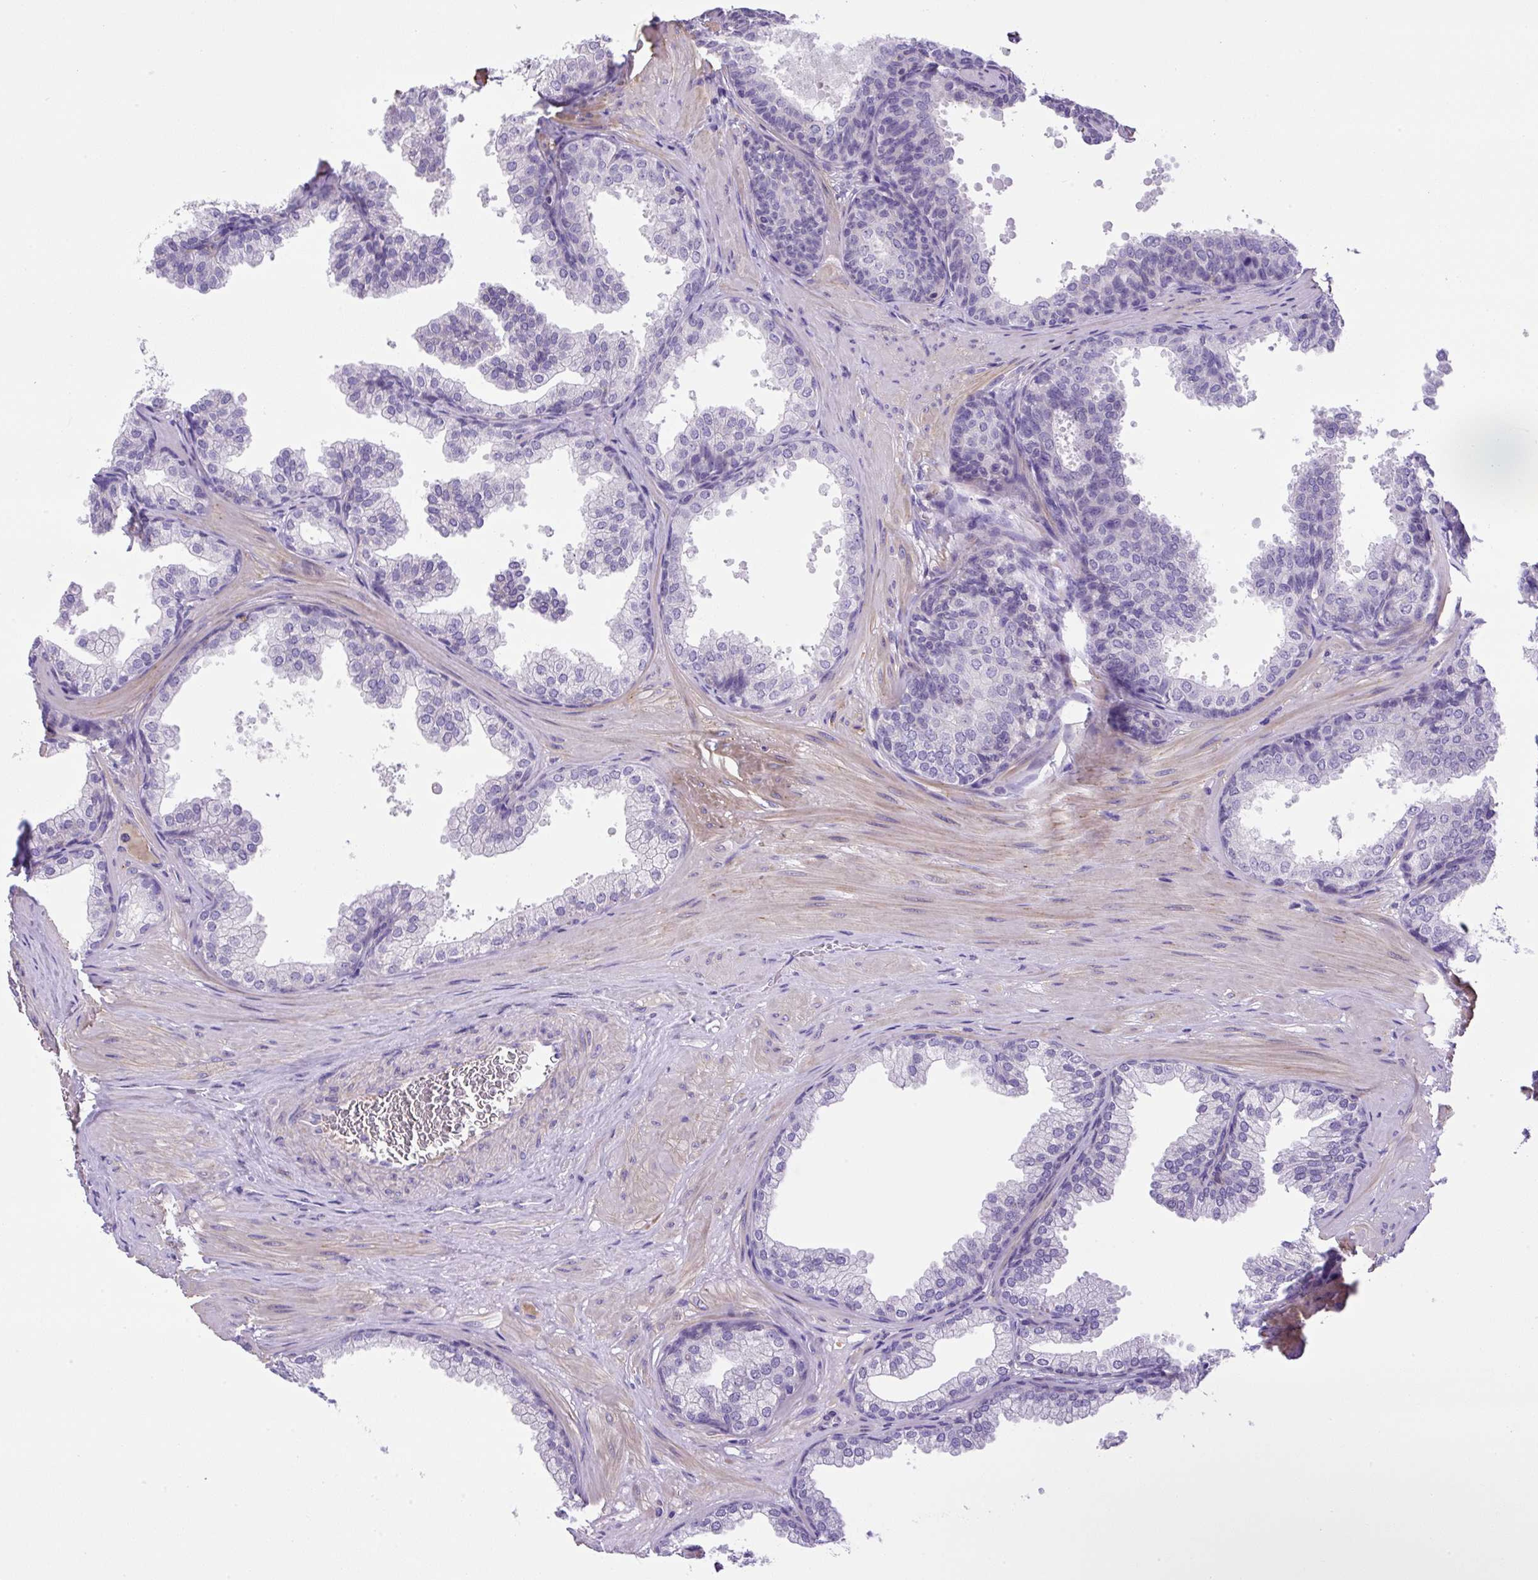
{"staining": {"intensity": "negative", "quantity": "none", "location": "none"}, "tissue": "prostate", "cell_type": "Glandular cells", "image_type": "normal", "snomed": [{"axis": "morphology", "description": "Normal tissue, NOS"}, {"axis": "topography", "description": "Prostate"}], "caption": "This is an IHC image of unremarkable human prostate. There is no positivity in glandular cells.", "gene": "NPTN", "patient": {"sex": "male", "age": 37}}